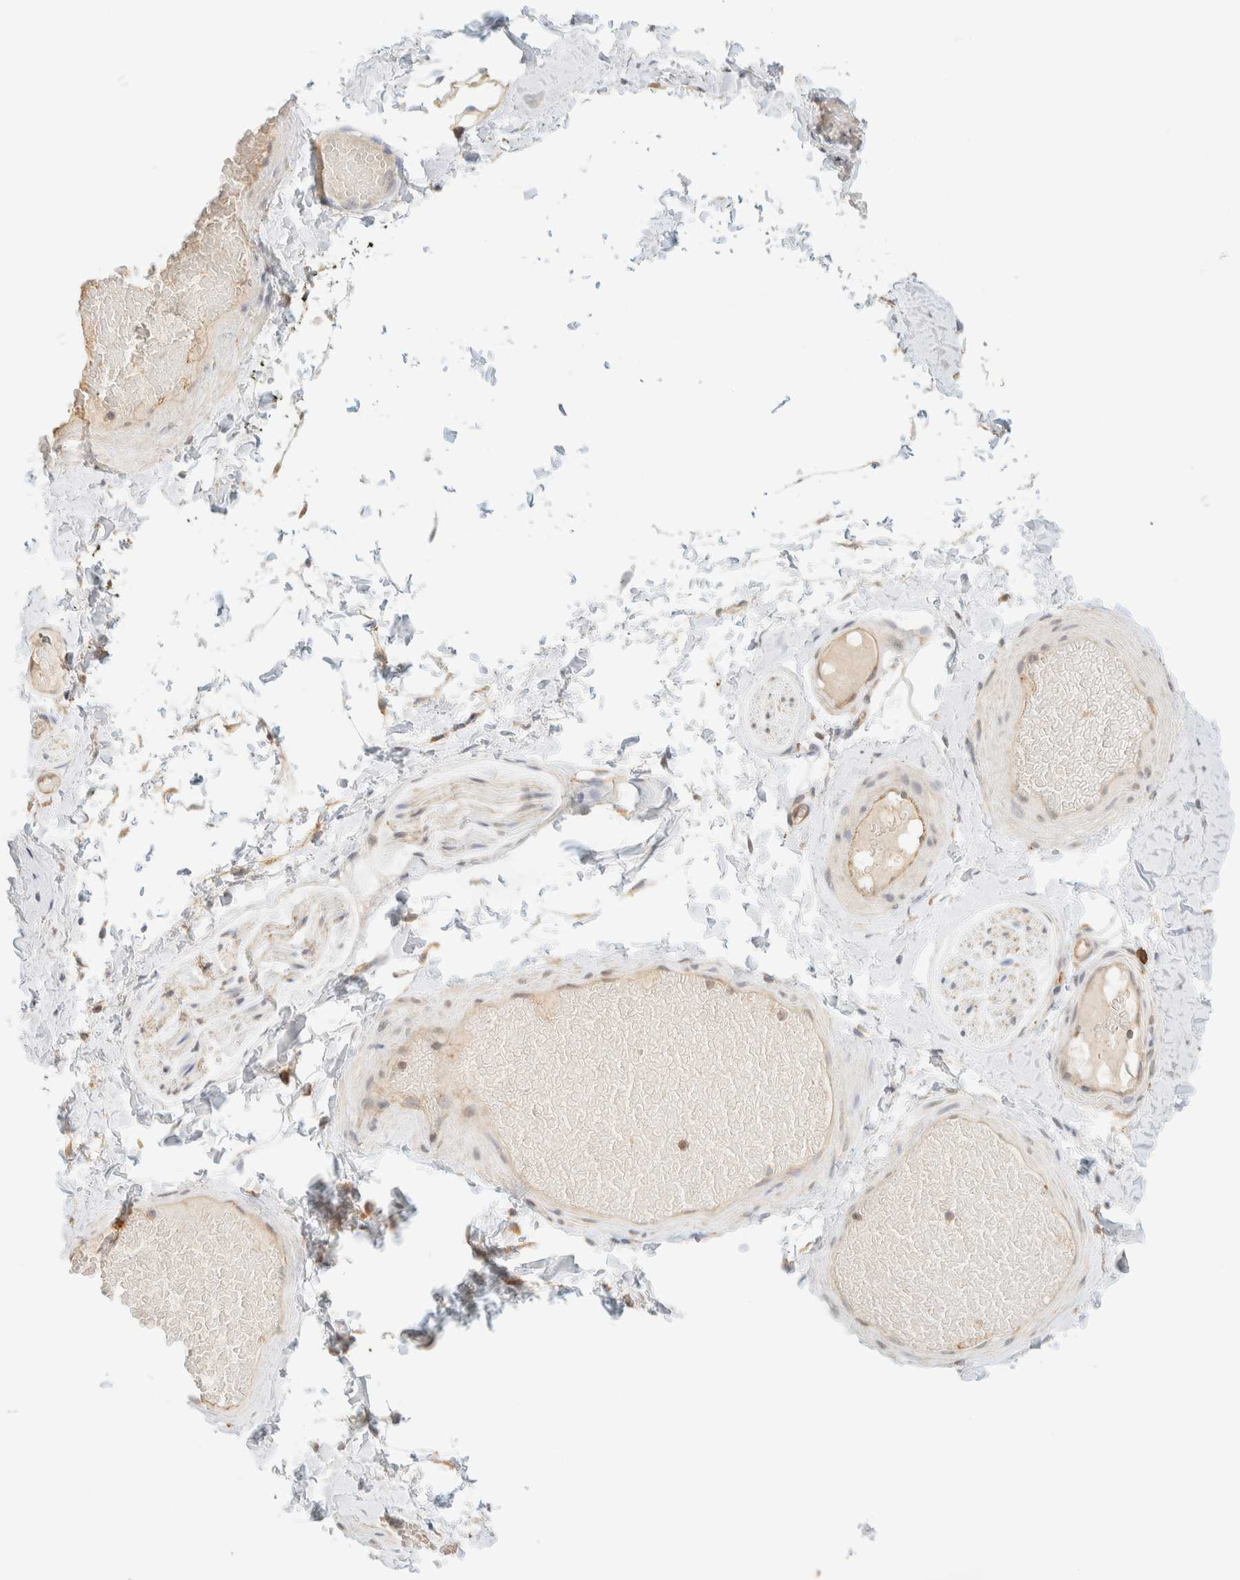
{"staining": {"intensity": "negative", "quantity": "none", "location": "none"}, "tissue": "adipose tissue", "cell_type": "Adipocytes", "image_type": "normal", "snomed": [{"axis": "morphology", "description": "Normal tissue, NOS"}, {"axis": "topography", "description": "Adipose tissue"}, {"axis": "topography", "description": "Vascular tissue"}, {"axis": "topography", "description": "Peripheral nerve tissue"}], "caption": "The immunohistochemistry histopathology image has no significant expression in adipocytes of adipose tissue. (DAB (3,3'-diaminobenzidine) immunohistochemistry (IHC) with hematoxylin counter stain).", "gene": "TBC1D8B", "patient": {"sex": "male", "age": 25}}